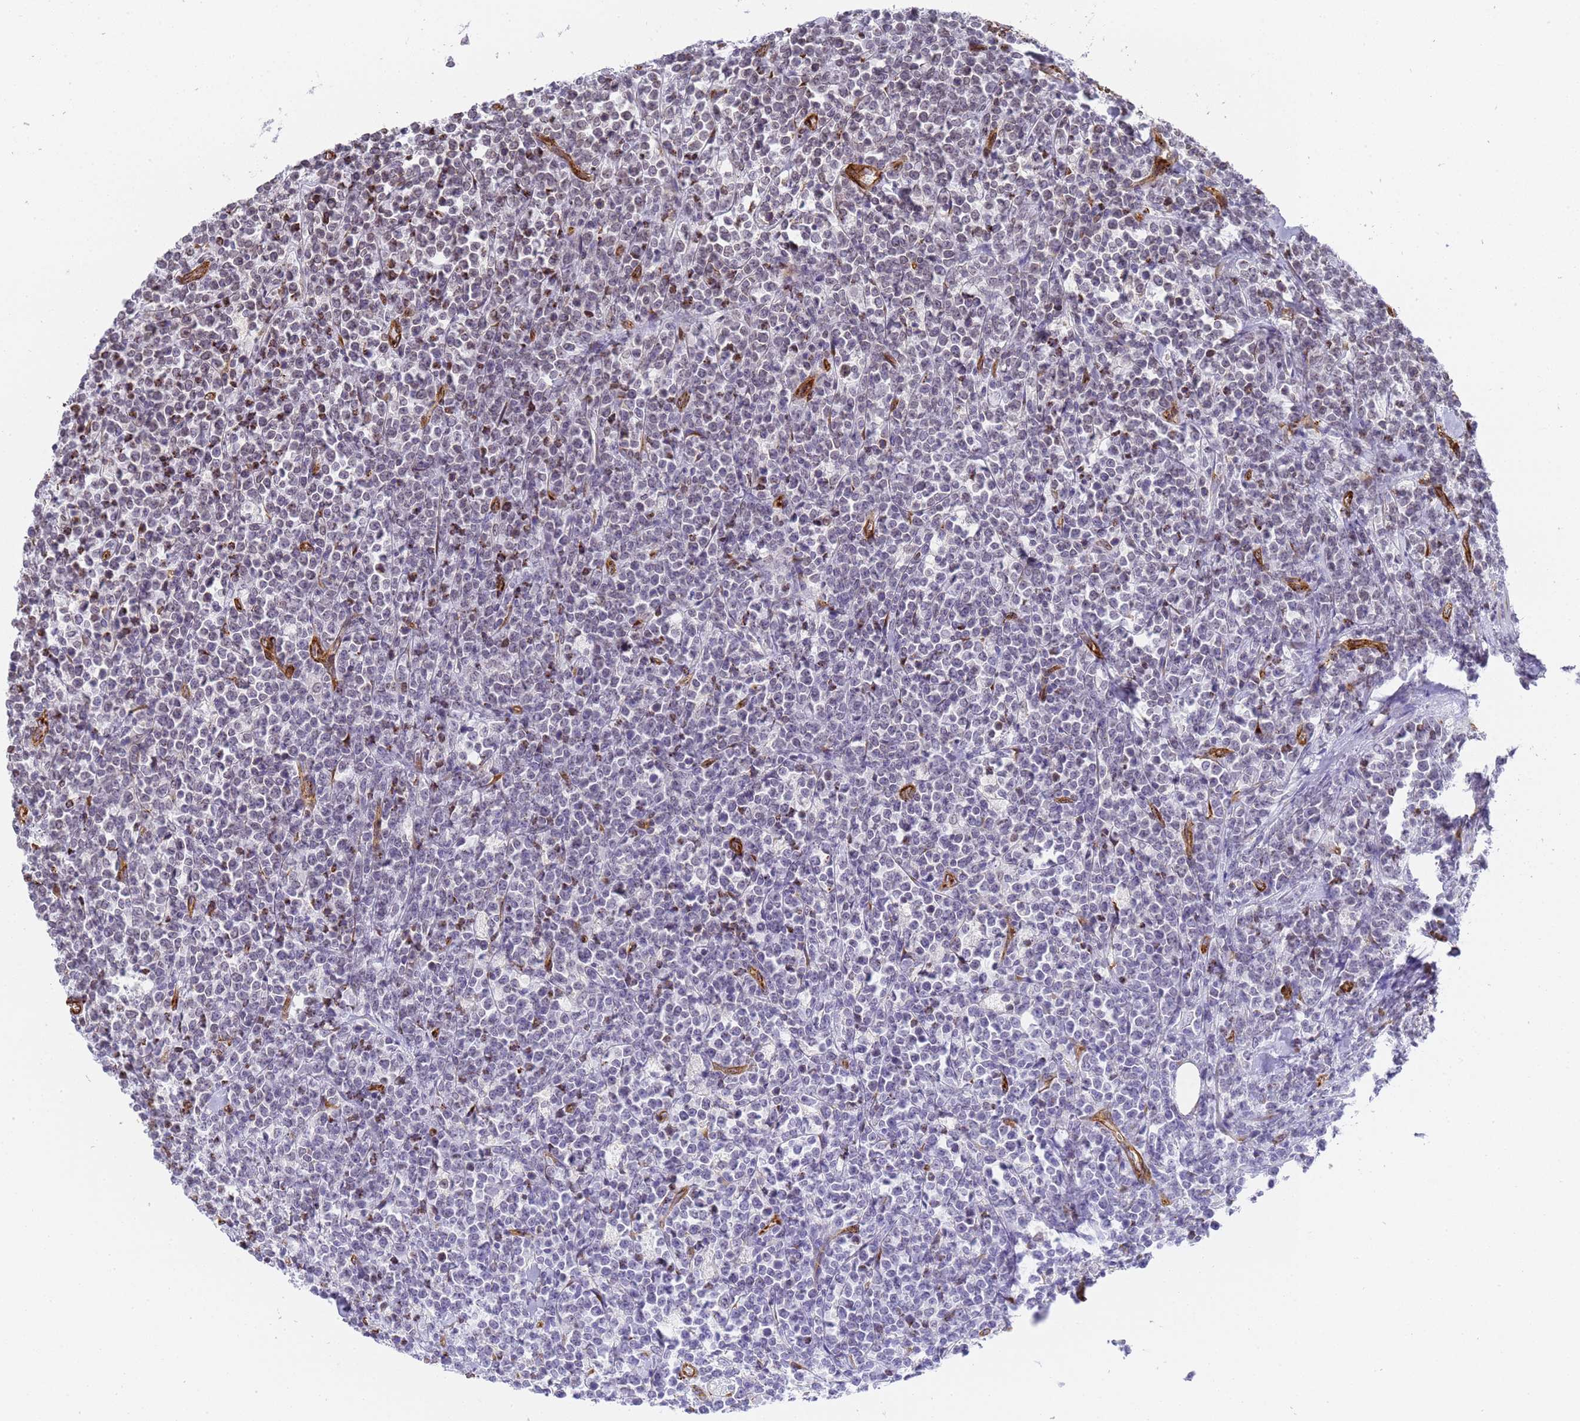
{"staining": {"intensity": "weak", "quantity": "<25%", "location": "nuclear"}, "tissue": "lymphoma", "cell_type": "Tumor cells", "image_type": "cancer", "snomed": [{"axis": "morphology", "description": "Malignant lymphoma, non-Hodgkin's type, High grade"}, {"axis": "topography", "description": "Small intestine"}], "caption": "The histopathology image displays no significant staining in tumor cells of lymphoma.", "gene": "IGFBP7", "patient": {"sex": "male", "age": 8}}